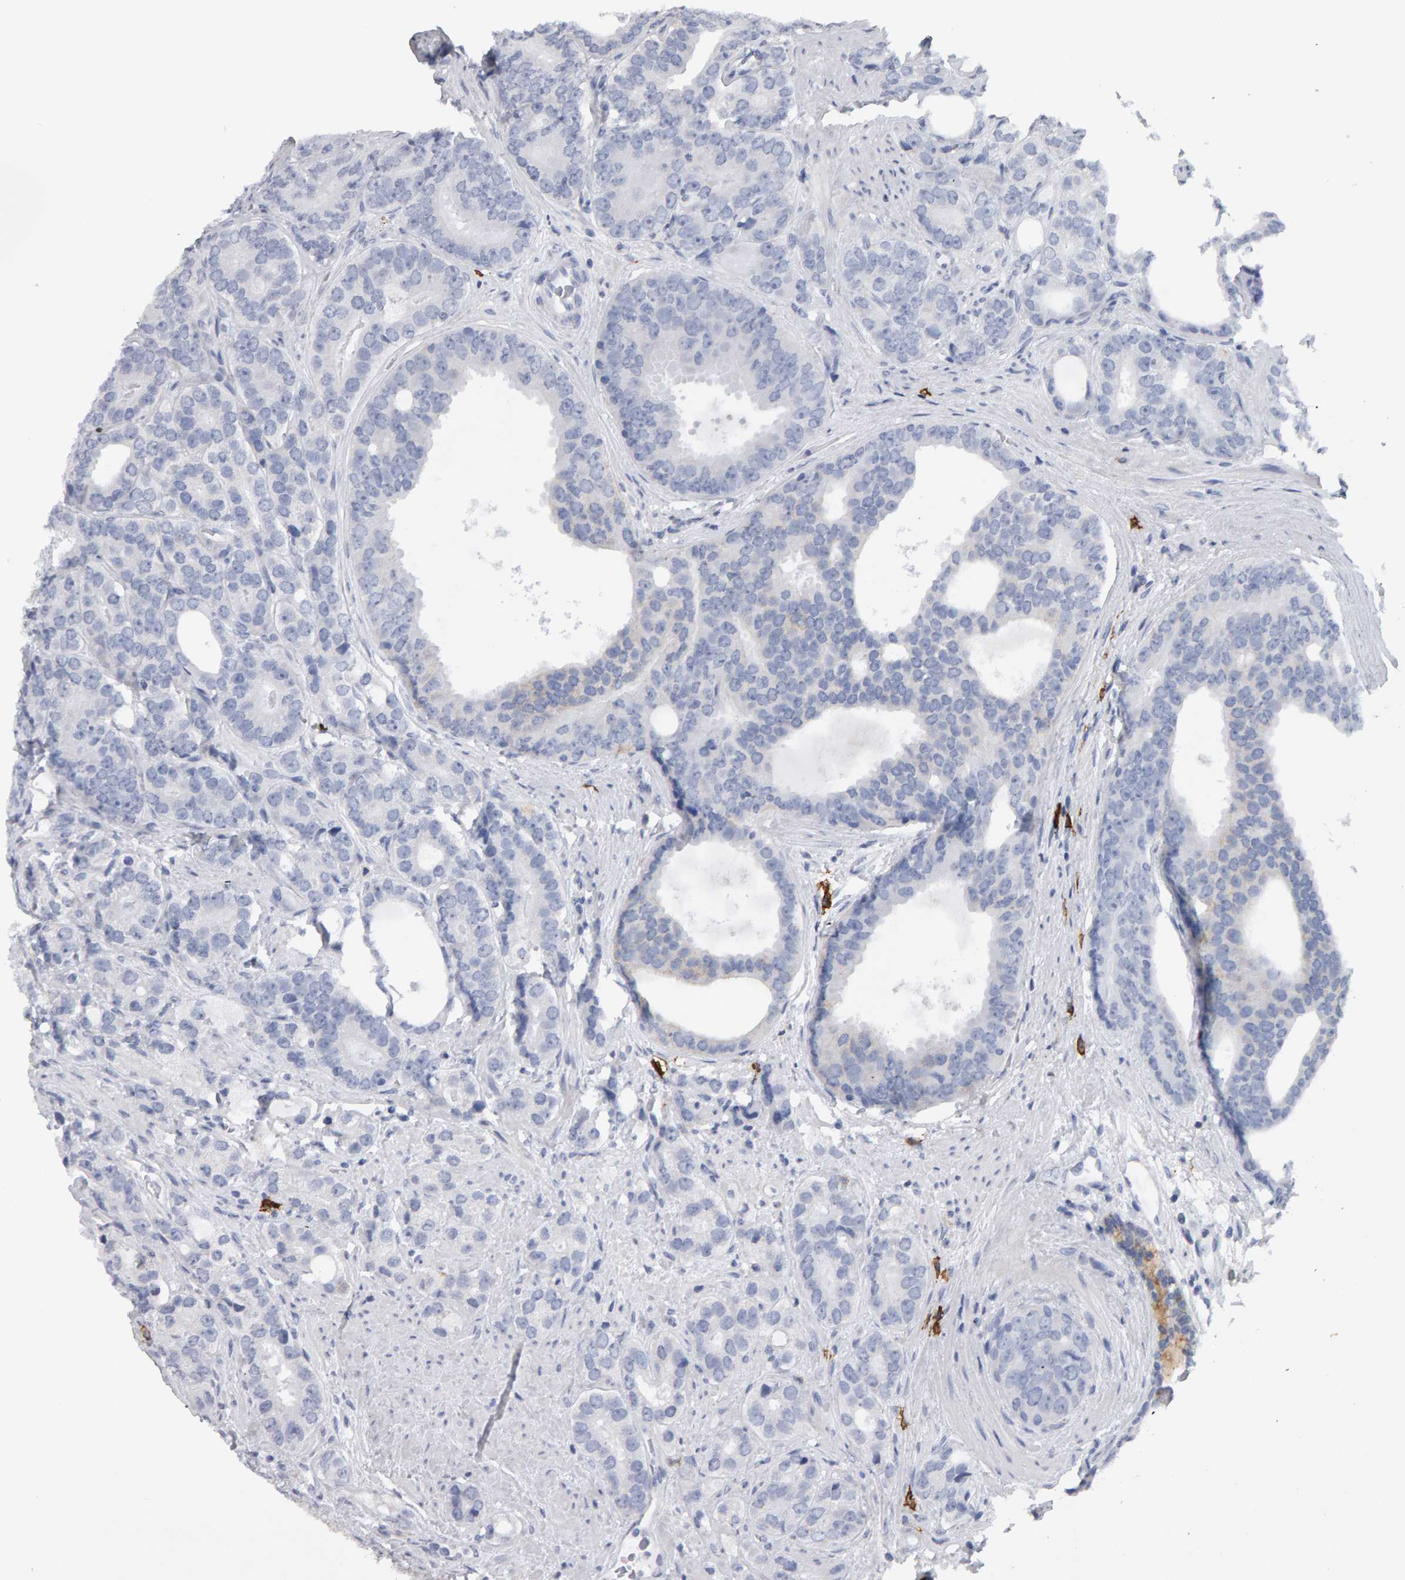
{"staining": {"intensity": "negative", "quantity": "none", "location": "none"}, "tissue": "prostate cancer", "cell_type": "Tumor cells", "image_type": "cancer", "snomed": [{"axis": "morphology", "description": "Adenocarcinoma, High grade"}, {"axis": "topography", "description": "Prostate"}], "caption": "A histopathology image of prostate high-grade adenocarcinoma stained for a protein reveals no brown staining in tumor cells.", "gene": "CD38", "patient": {"sex": "male", "age": 56}}